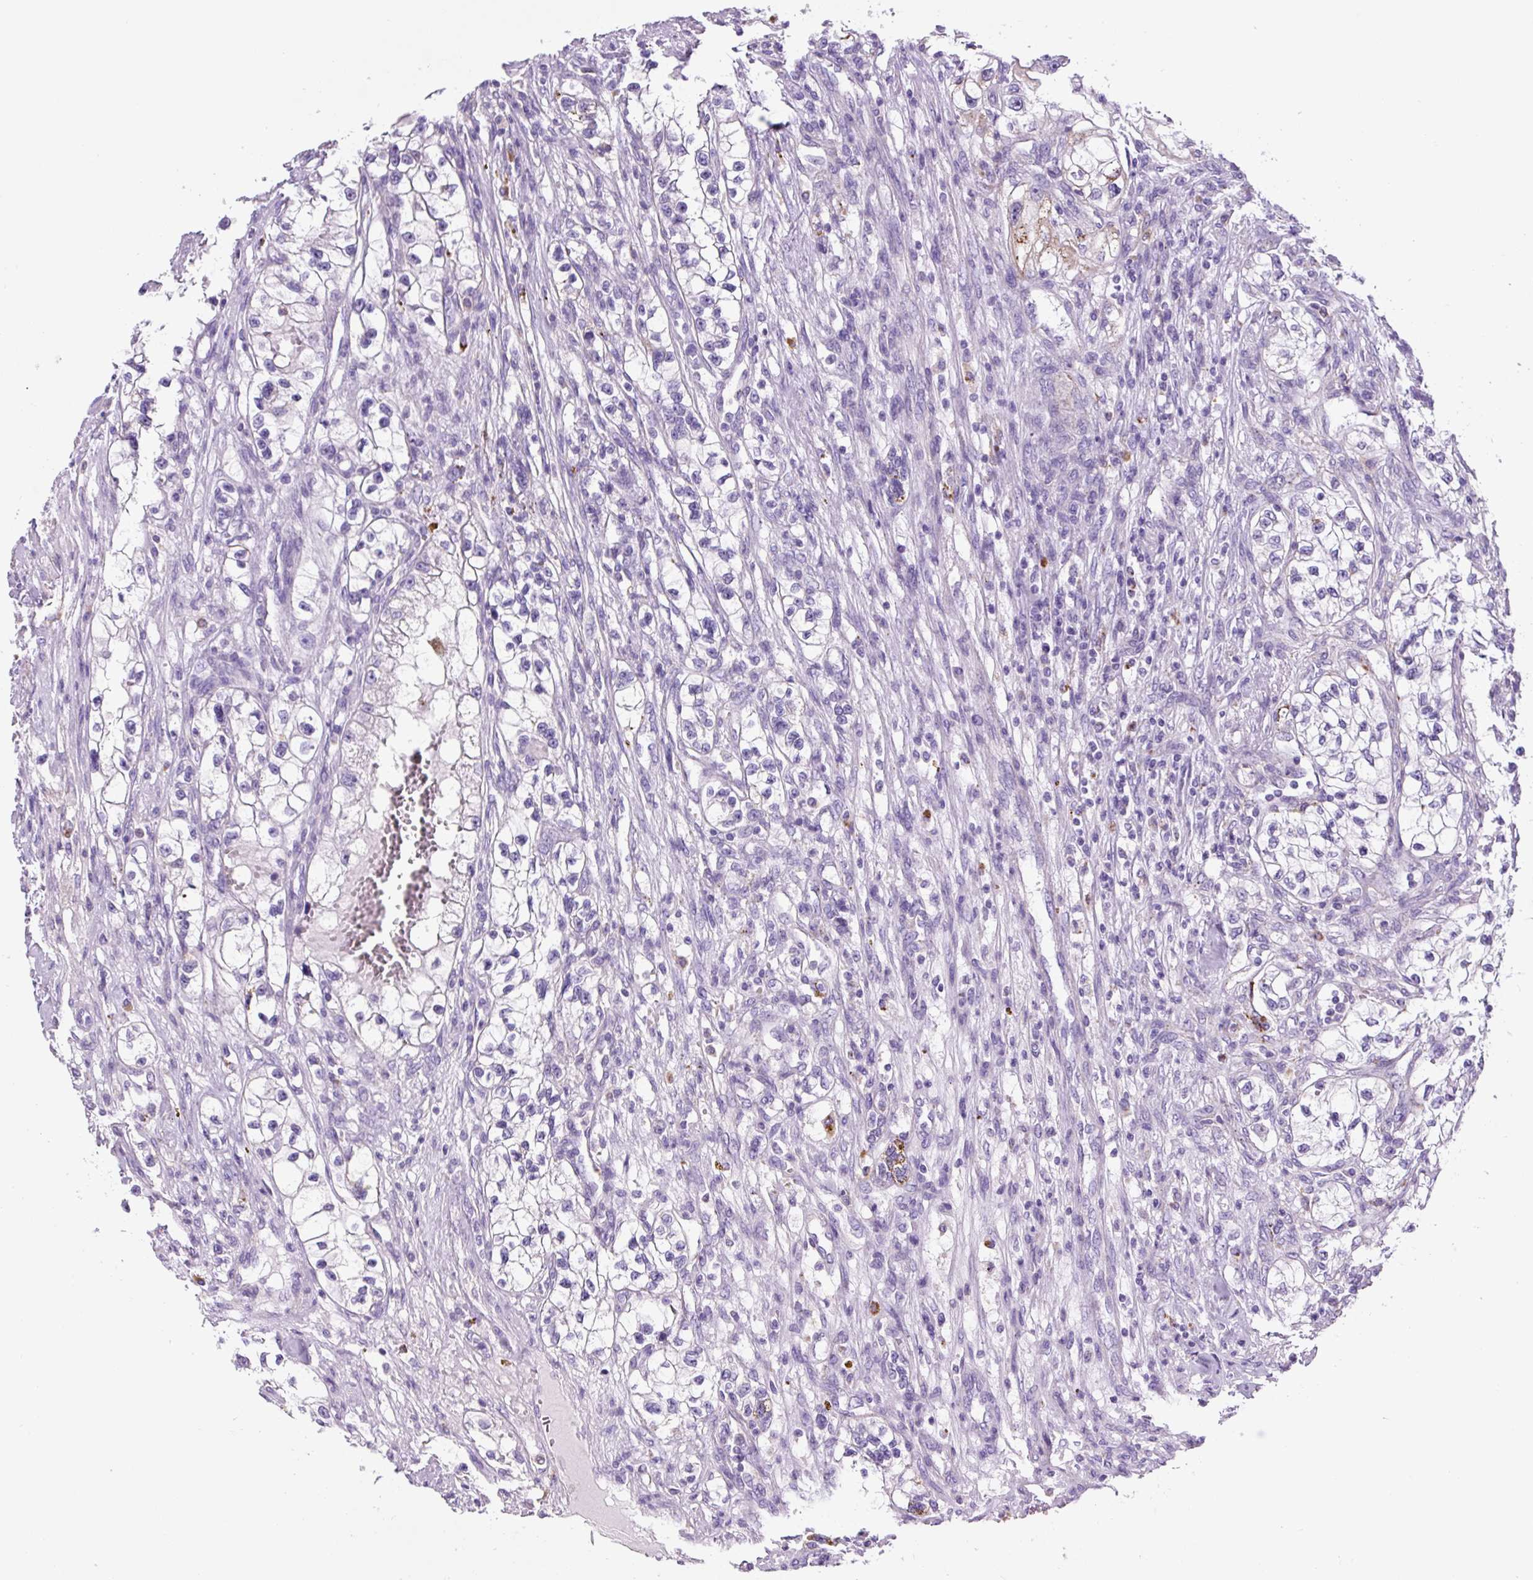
{"staining": {"intensity": "negative", "quantity": "none", "location": "none"}, "tissue": "renal cancer", "cell_type": "Tumor cells", "image_type": "cancer", "snomed": [{"axis": "morphology", "description": "Adenocarcinoma, NOS"}, {"axis": "topography", "description": "Kidney"}], "caption": "Immunohistochemistry micrograph of human adenocarcinoma (renal) stained for a protein (brown), which shows no positivity in tumor cells. (DAB (3,3'-diaminobenzidine) immunohistochemistry (IHC), high magnification).", "gene": "LCN10", "patient": {"sex": "female", "age": 57}}